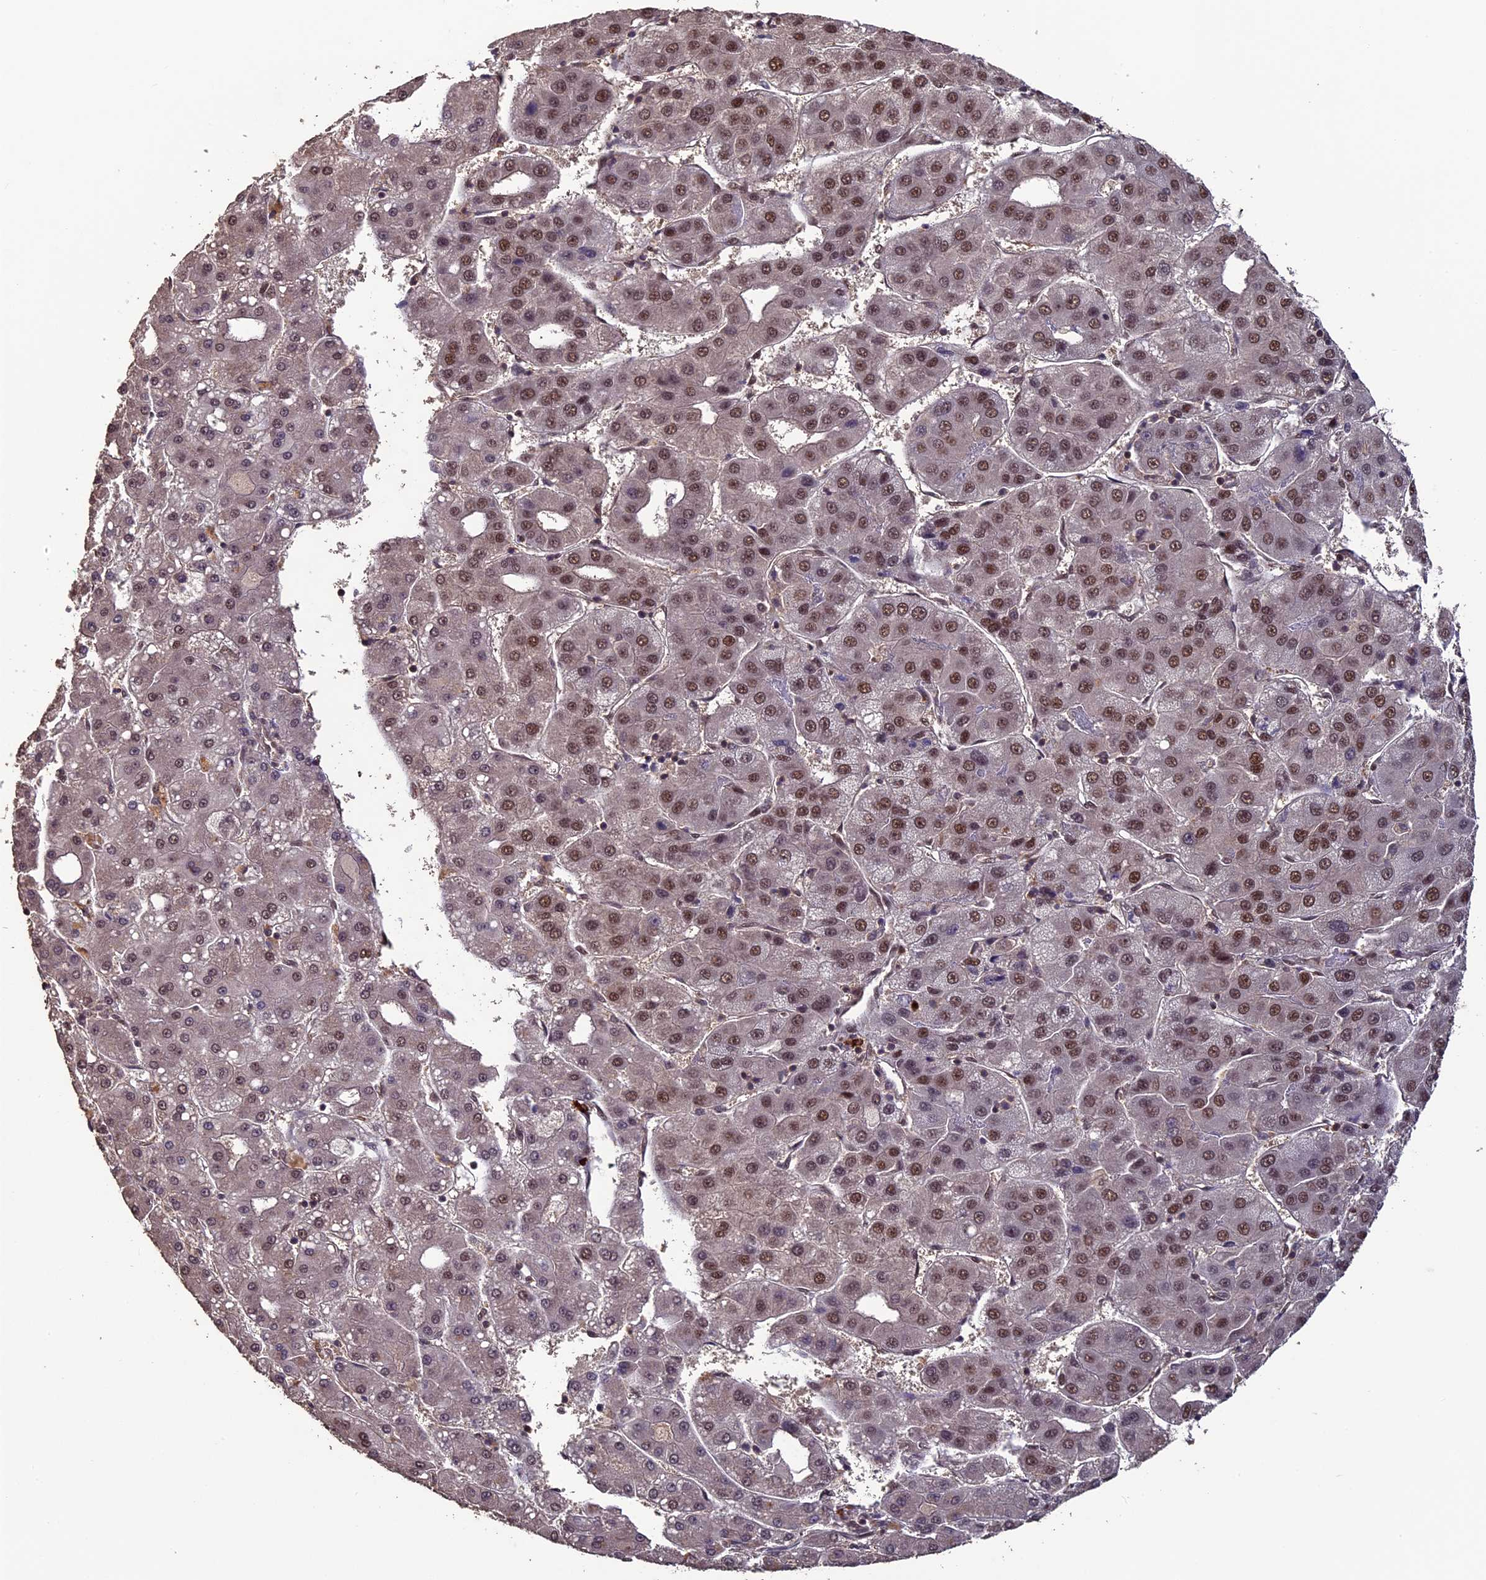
{"staining": {"intensity": "moderate", "quantity": "25%-75%", "location": "nuclear"}, "tissue": "liver cancer", "cell_type": "Tumor cells", "image_type": "cancer", "snomed": [{"axis": "morphology", "description": "Carcinoma, Hepatocellular, NOS"}, {"axis": "topography", "description": "Liver"}], "caption": "Protein expression analysis of hepatocellular carcinoma (liver) exhibits moderate nuclear positivity in about 25%-75% of tumor cells.", "gene": "NAE1", "patient": {"sex": "male", "age": 65}}